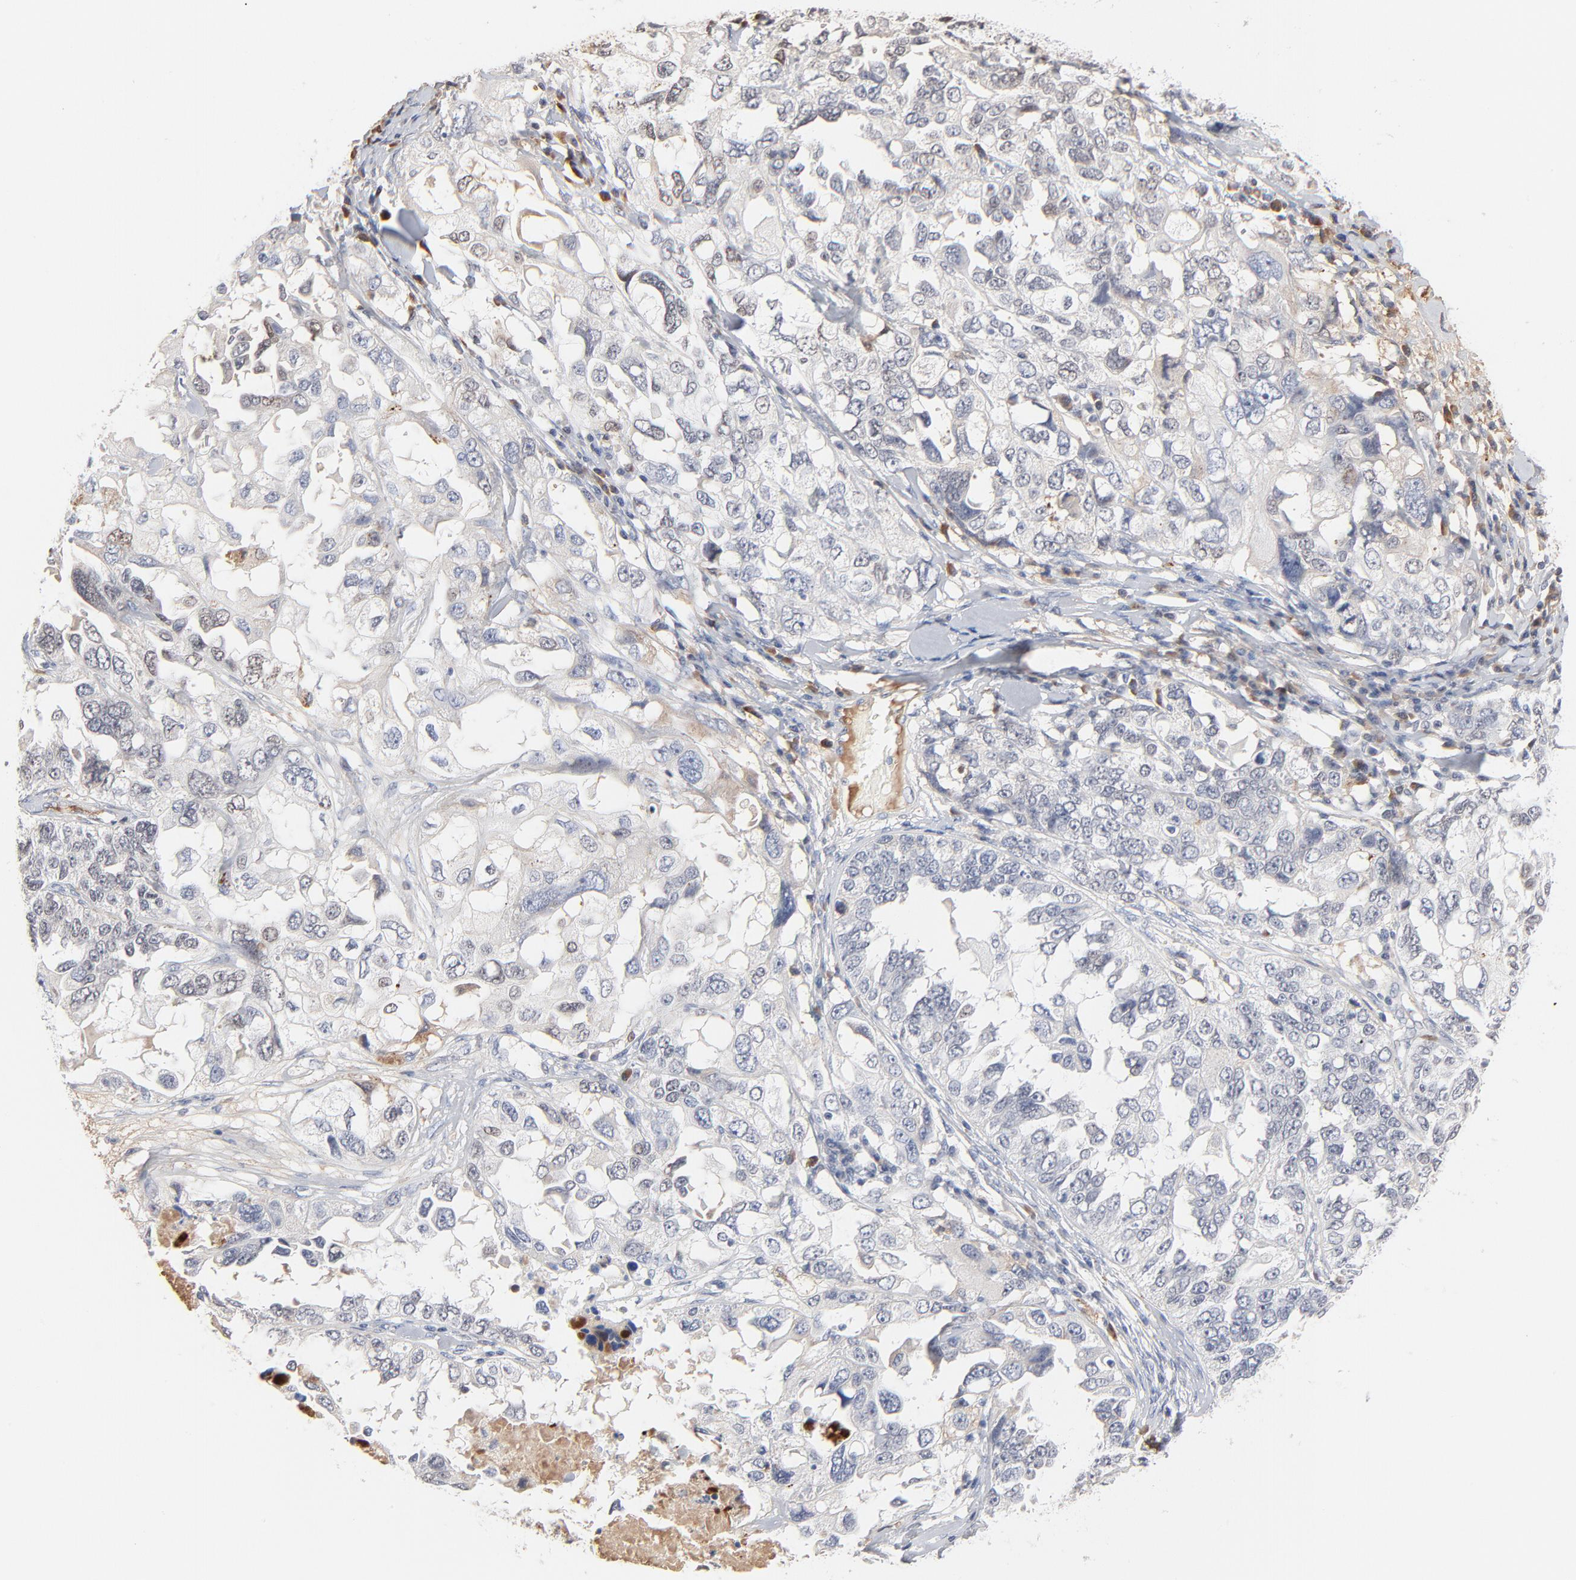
{"staining": {"intensity": "negative", "quantity": "none", "location": "none"}, "tissue": "ovarian cancer", "cell_type": "Tumor cells", "image_type": "cancer", "snomed": [{"axis": "morphology", "description": "Cystadenocarcinoma, serous, NOS"}, {"axis": "topography", "description": "Ovary"}], "caption": "A high-resolution image shows immunohistochemistry staining of ovarian cancer, which shows no significant positivity in tumor cells. (Brightfield microscopy of DAB immunohistochemistry at high magnification).", "gene": "SERPINA4", "patient": {"sex": "female", "age": 82}}